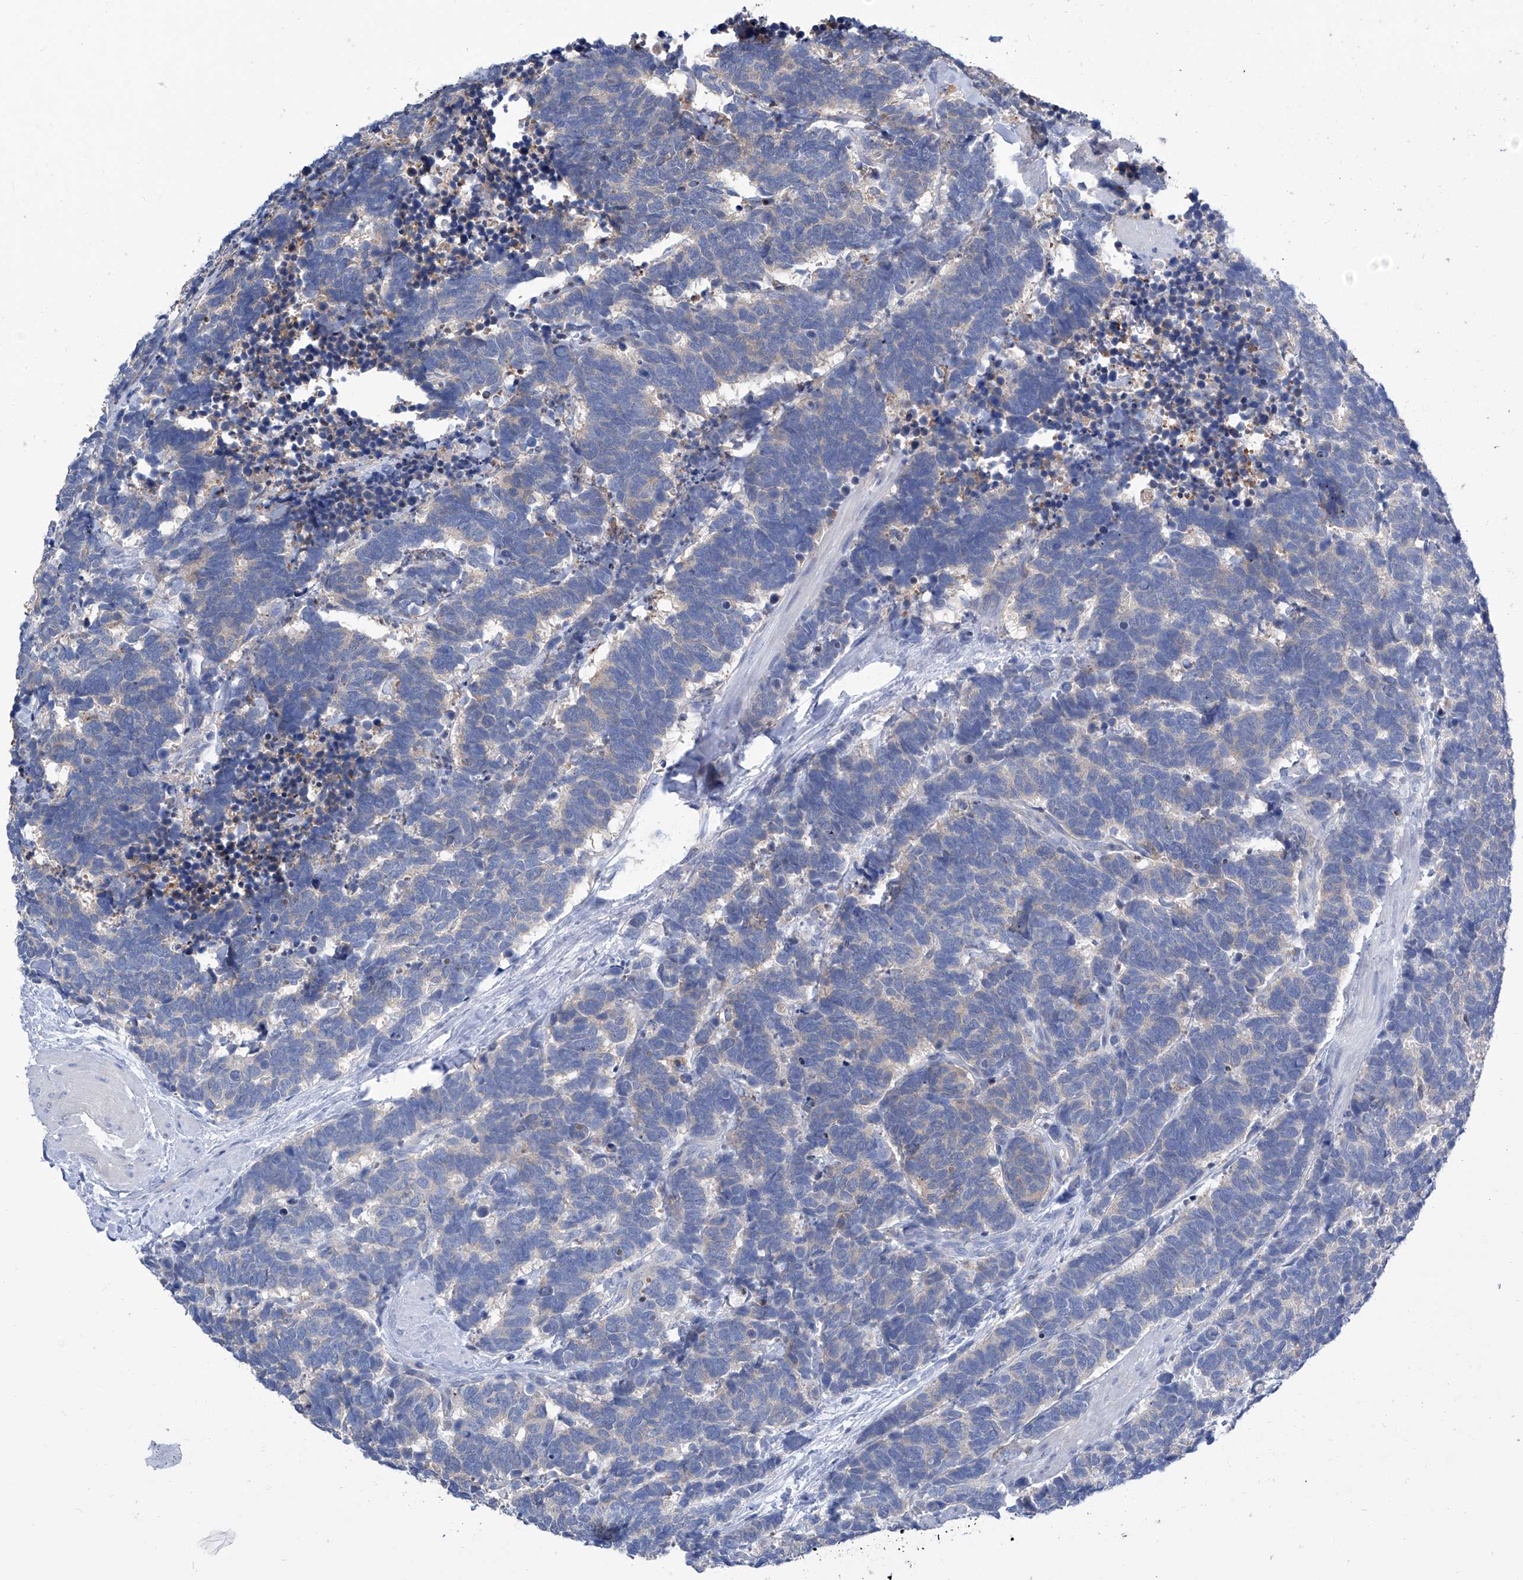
{"staining": {"intensity": "negative", "quantity": "none", "location": "none"}, "tissue": "carcinoid", "cell_type": "Tumor cells", "image_type": "cancer", "snomed": [{"axis": "morphology", "description": "Carcinoma, NOS"}, {"axis": "morphology", "description": "Carcinoid, malignant, NOS"}, {"axis": "topography", "description": "Urinary bladder"}], "caption": "This is a image of immunohistochemistry staining of carcinoid, which shows no expression in tumor cells. Brightfield microscopy of immunohistochemistry stained with DAB (3,3'-diaminobenzidine) (brown) and hematoxylin (blue), captured at high magnification.", "gene": "IMPA2", "patient": {"sex": "male", "age": 57}}